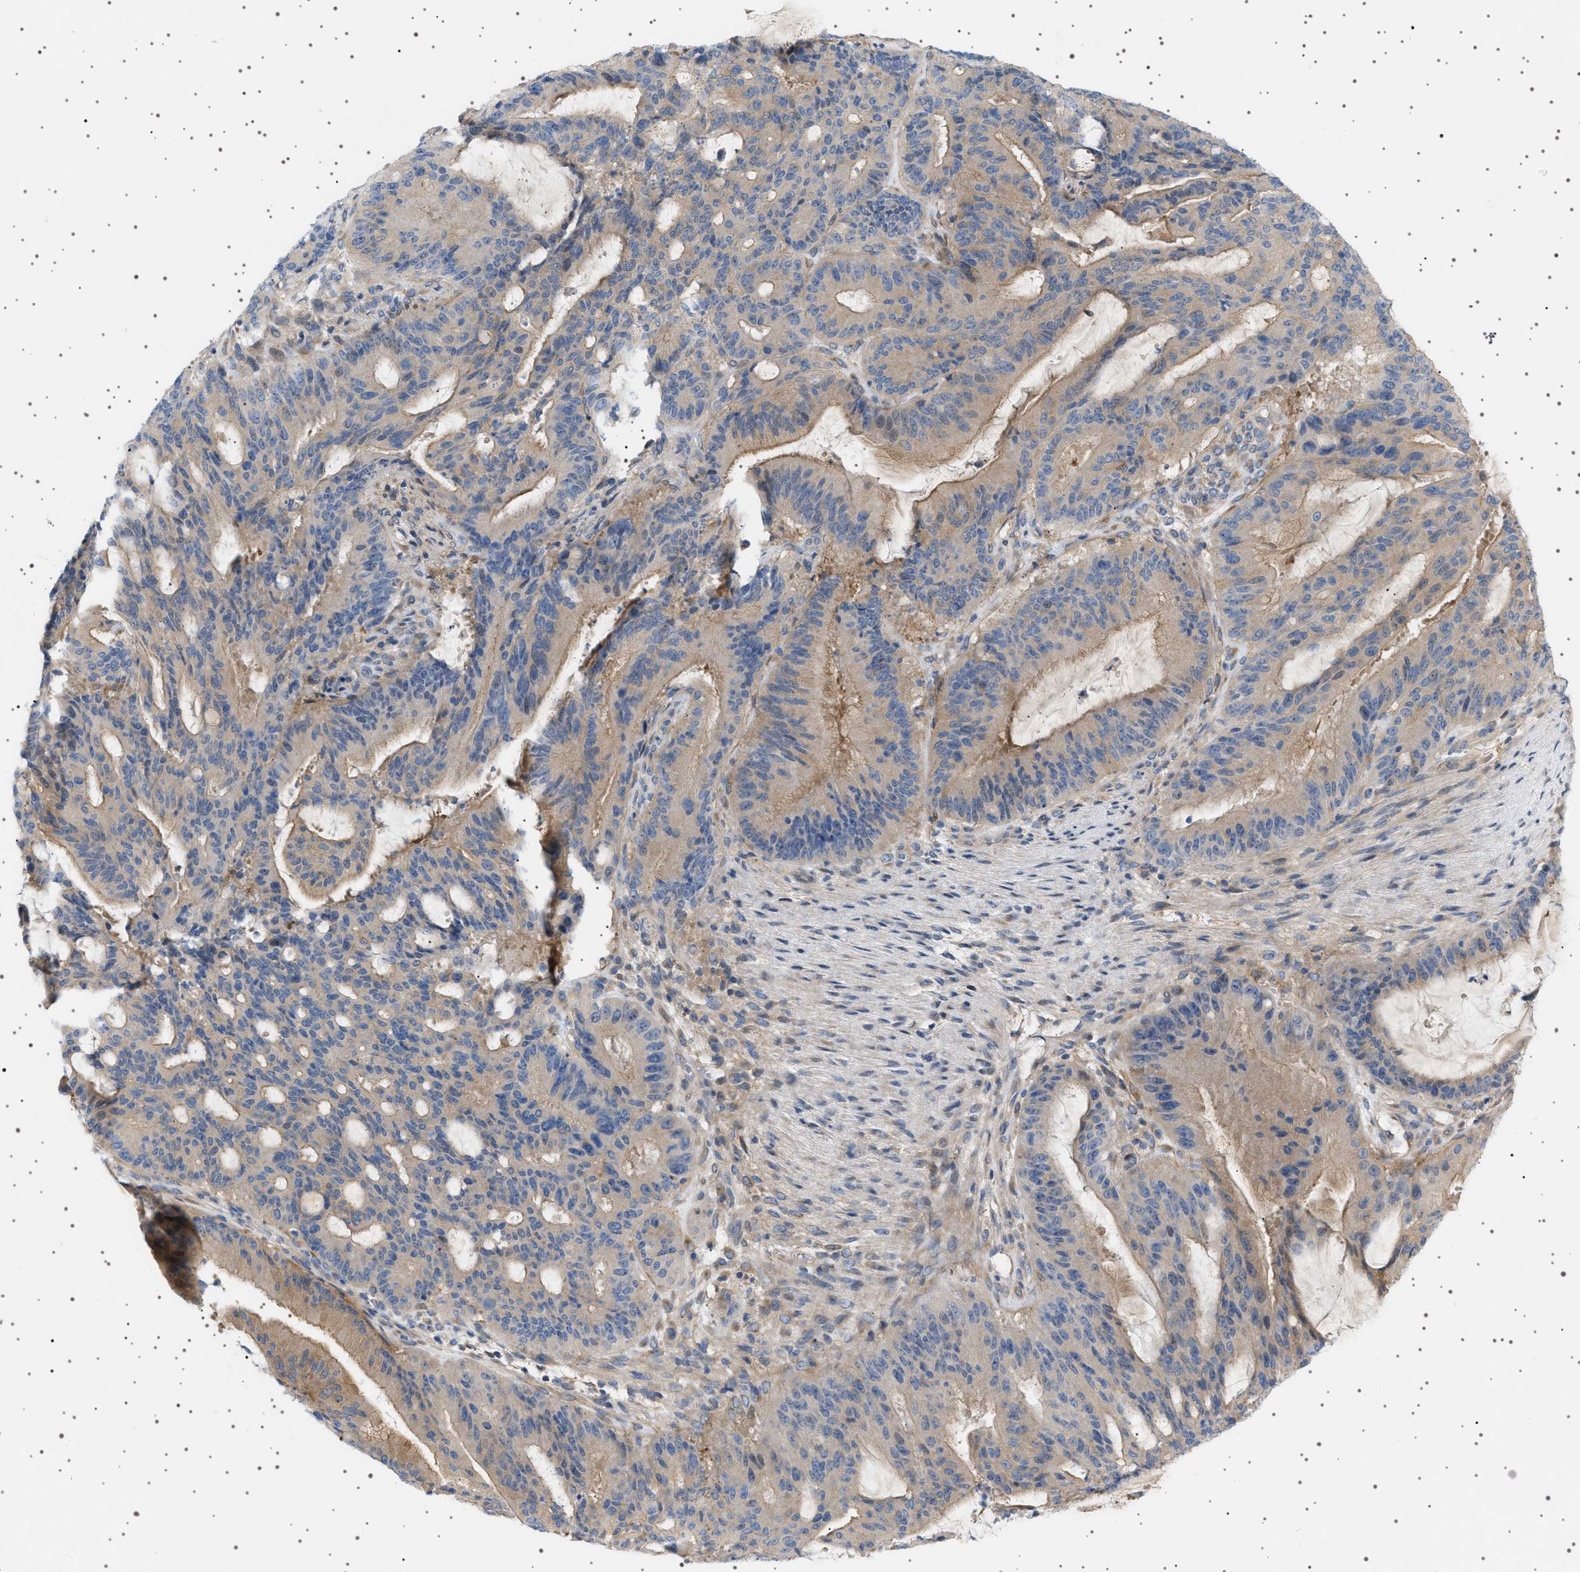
{"staining": {"intensity": "weak", "quantity": ">75%", "location": "cytoplasmic/membranous"}, "tissue": "liver cancer", "cell_type": "Tumor cells", "image_type": "cancer", "snomed": [{"axis": "morphology", "description": "Normal tissue, NOS"}, {"axis": "morphology", "description": "Cholangiocarcinoma"}, {"axis": "topography", "description": "Liver"}, {"axis": "topography", "description": "Peripheral nerve tissue"}], "caption": "Liver cancer stained with a brown dye displays weak cytoplasmic/membranous positive positivity in about >75% of tumor cells.", "gene": "ADCY10", "patient": {"sex": "female", "age": 73}}